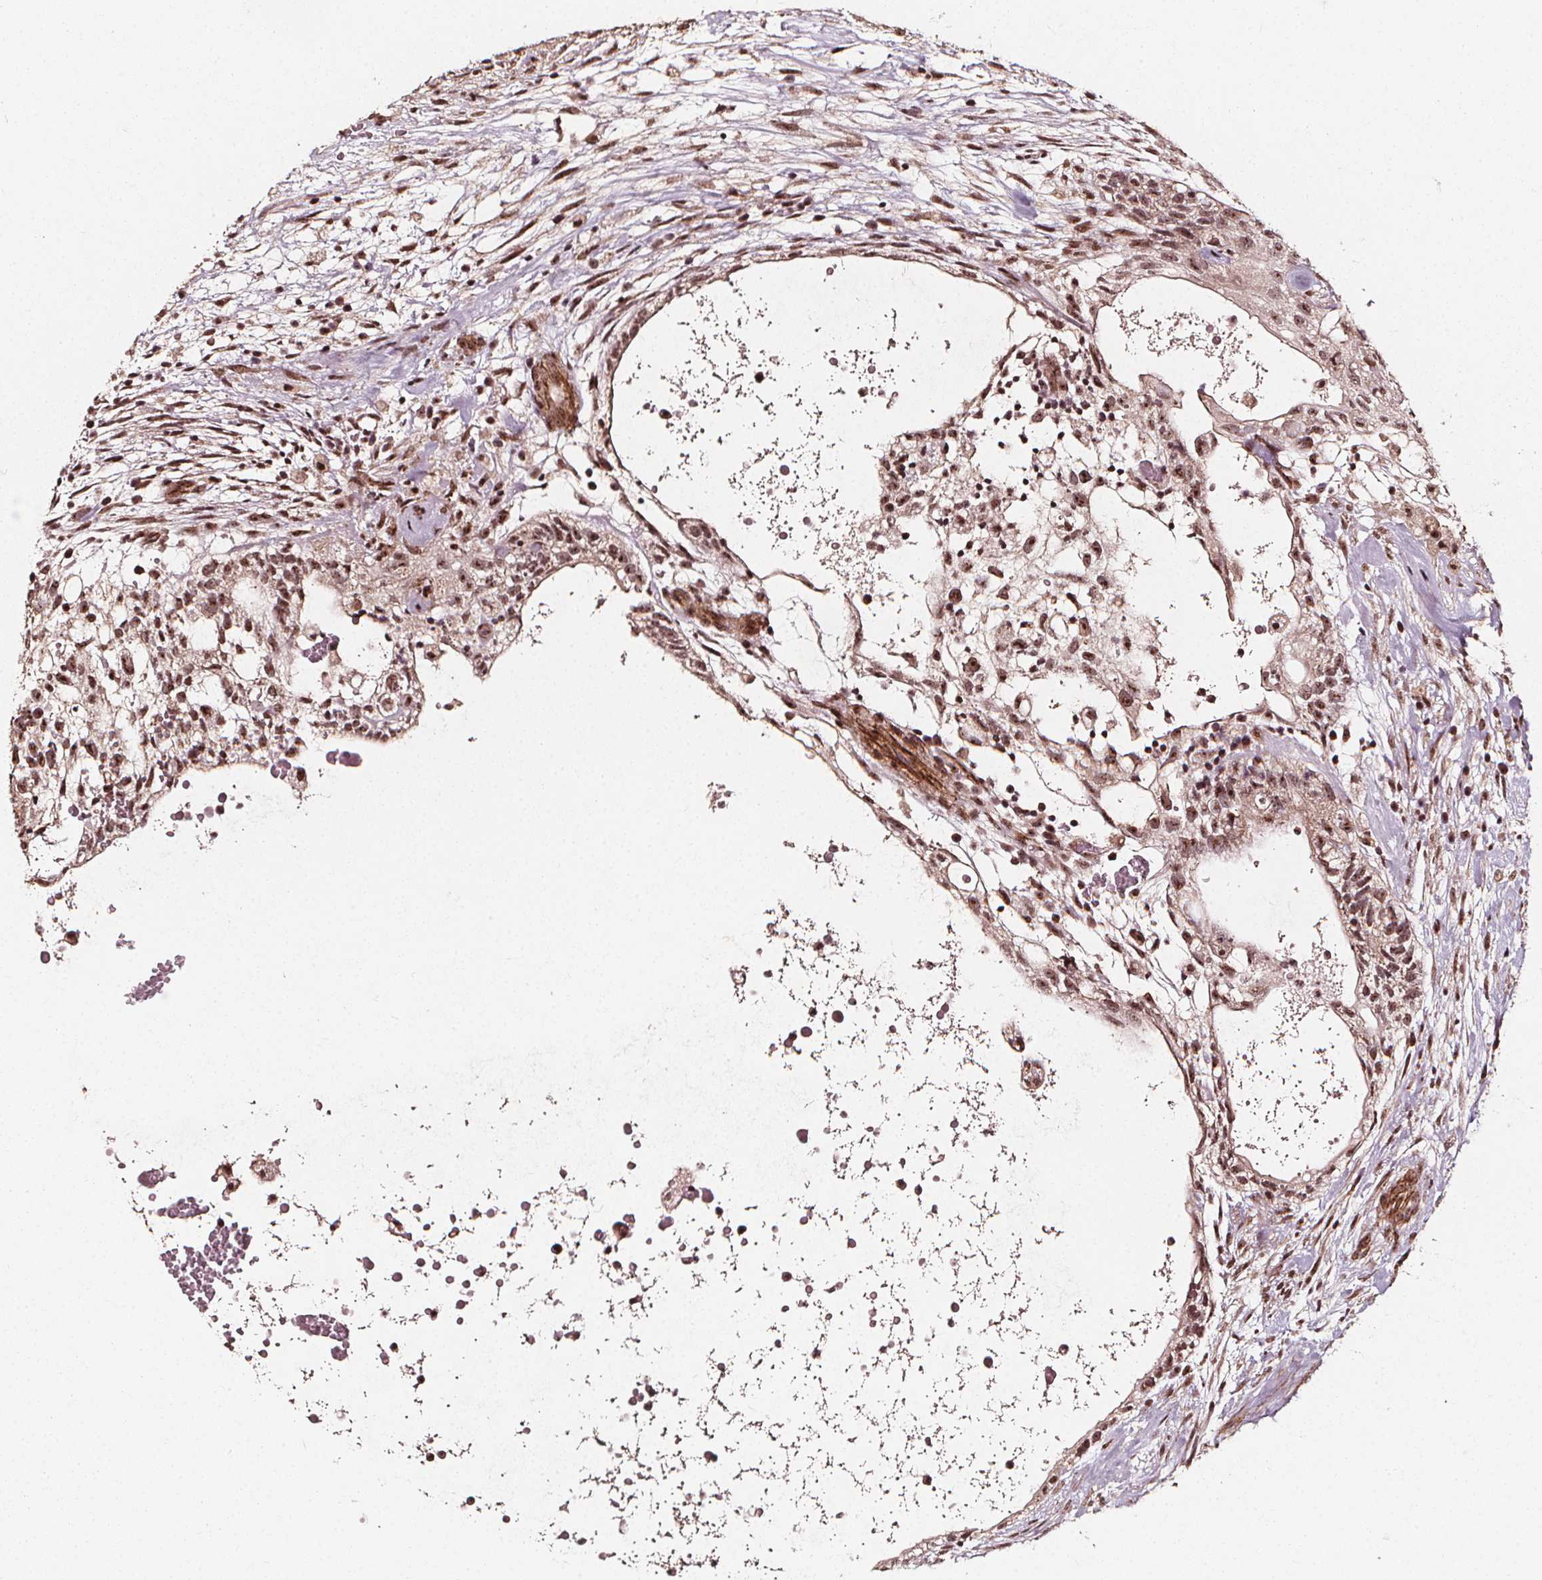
{"staining": {"intensity": "moderate", "quantity": ">75%", "location": "nuclear"}, "tissue": "testis cancer", "cell_type": "Tumor cells", "image_type": "cancer", "snomed": [{"axis": "morphology", "description": "Normal tissue, NOS"}, {"axis": "morphology", "description": "Carcinoma, Embryonal, NOS"}, {"axis": "topography", "description": "Testis"}], "caption": "Testis embryonal carcinoma stained with DAB (3,3'-diaminobenzidine) IHC demonstrates medium levels of moderate nuclear expression in about >75% of tumor cells.", "gene": "EXOSC9", "patient": {"sex": "male", "age": 32}}